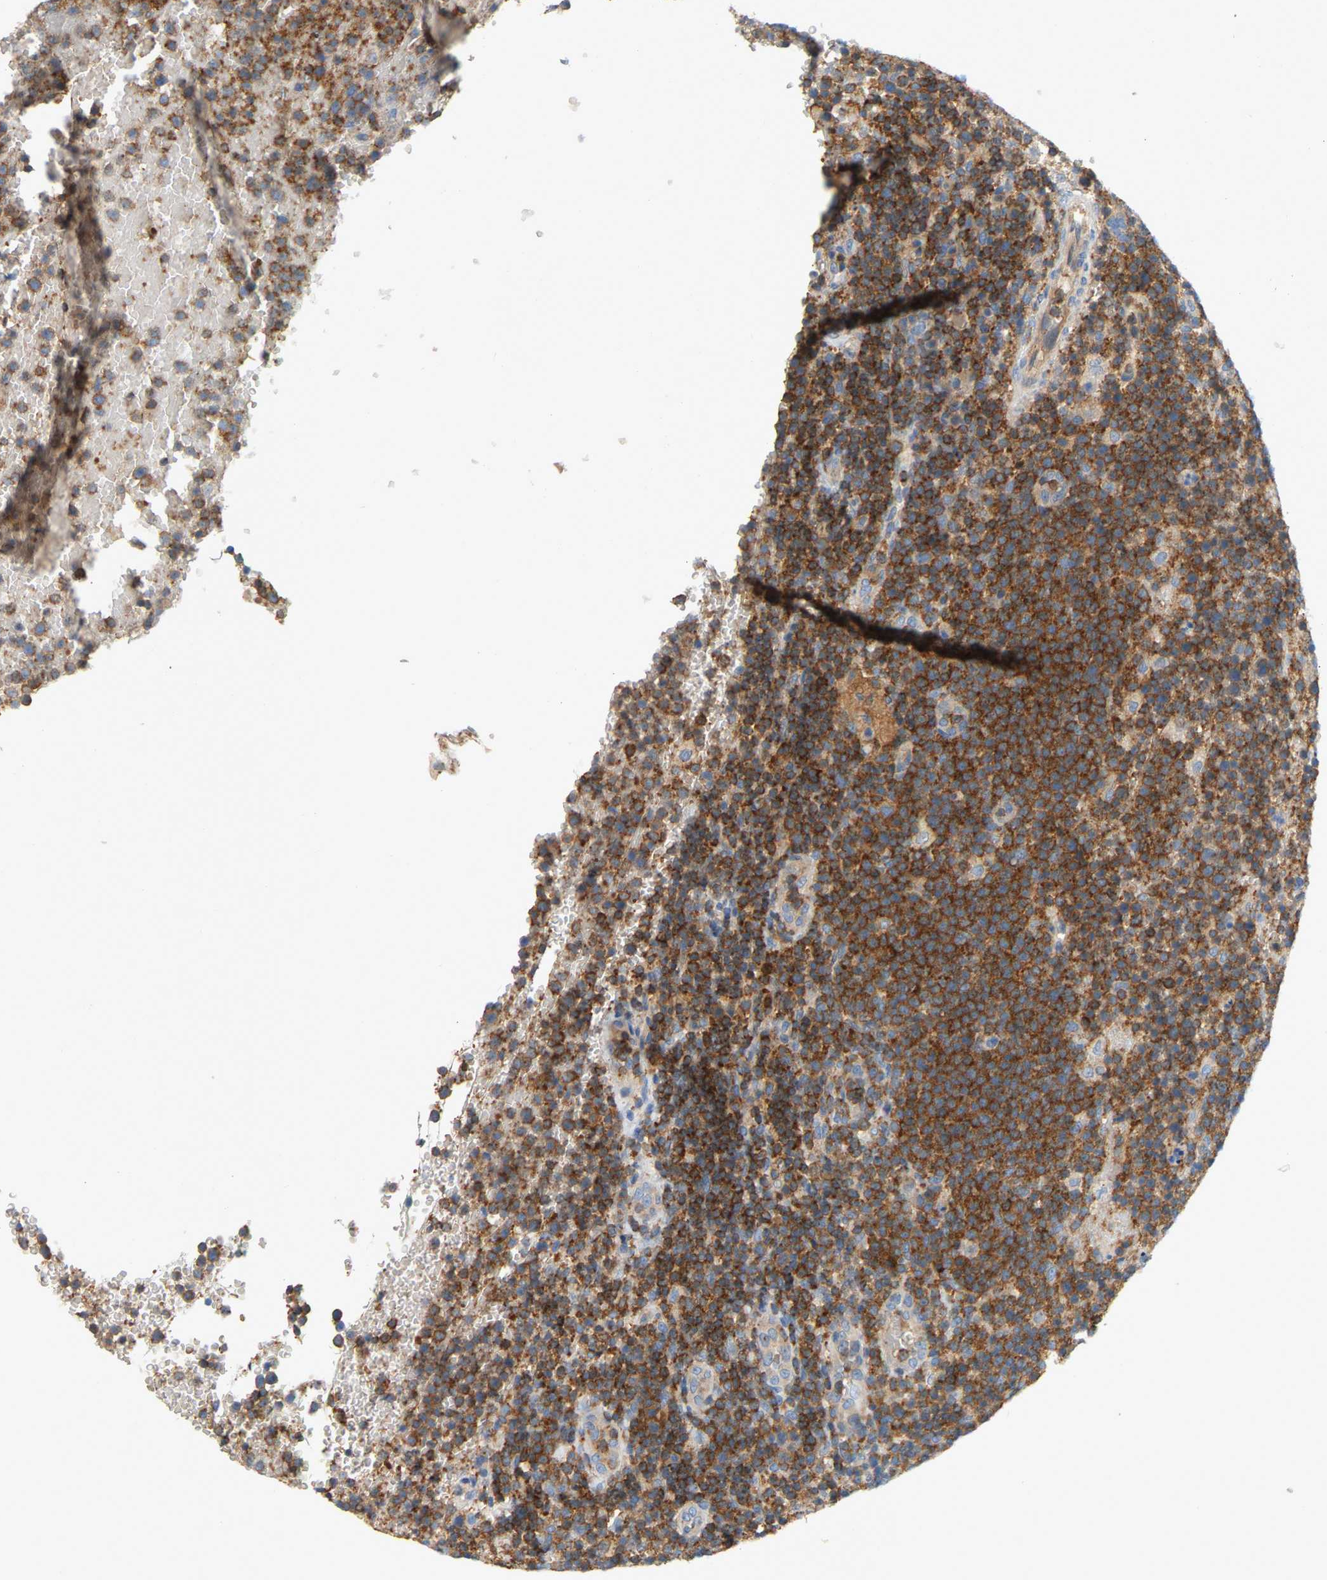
{"staining": {"intensity": "strong", "quantity": ">75%", "location": "cytoplasmic/membranous"}, "tissue": "lymphoma", "cell_type": "Tumor cells", "image_type": "cancer", "snomed": [{"axis": "morphology", "description": "Malignant lymphoma, non-Hodgkin's type, High grade"}, {"axis": "topography", "description": "Lymph node"}], "caption": "Lymphoma tissue exhibits strong cytoplasmic/membranous expression in approximately >75% of tumor cells", "gene": "AKAP13", "patient": {"sex": "male", "age": 61}}